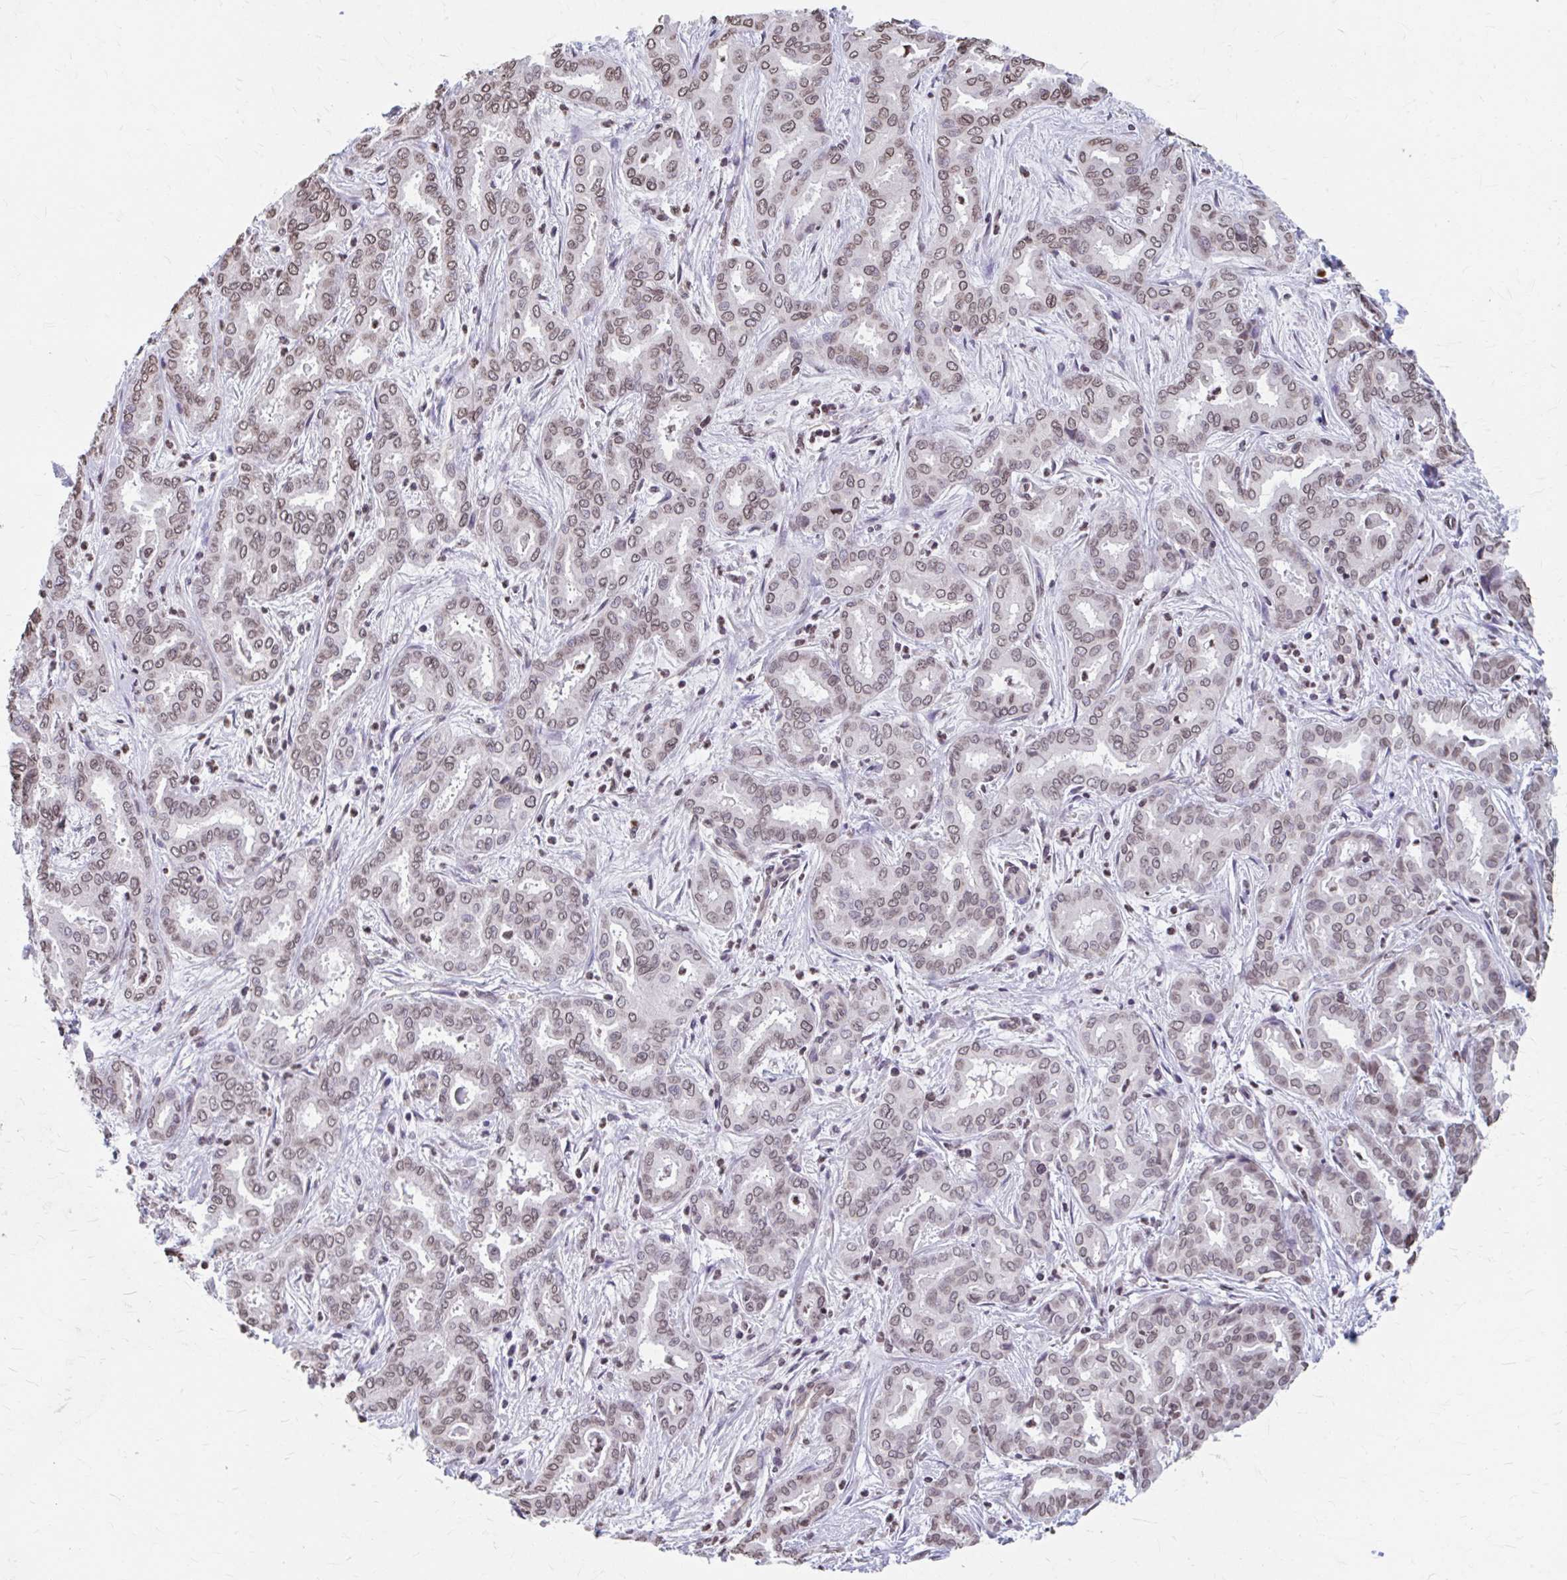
{"staining": {"intensity": "moderate", "quantity": "25%-75%", "location": "nuclear"}, "tissue": "liver cancer", "cell_type": "Tumor cells", "image_type": "cancer", "snomed": [{"axis": "morphology", "description": "Cholangiocarcinoma"}, {"axis": "topography", "description": "Liver"}], "caption": "Human liver cancer stained with a protein marker displays moderate staining in tumor cells.", "gene": "ORC3", "patient": {"sex": "female", "age": 64}}